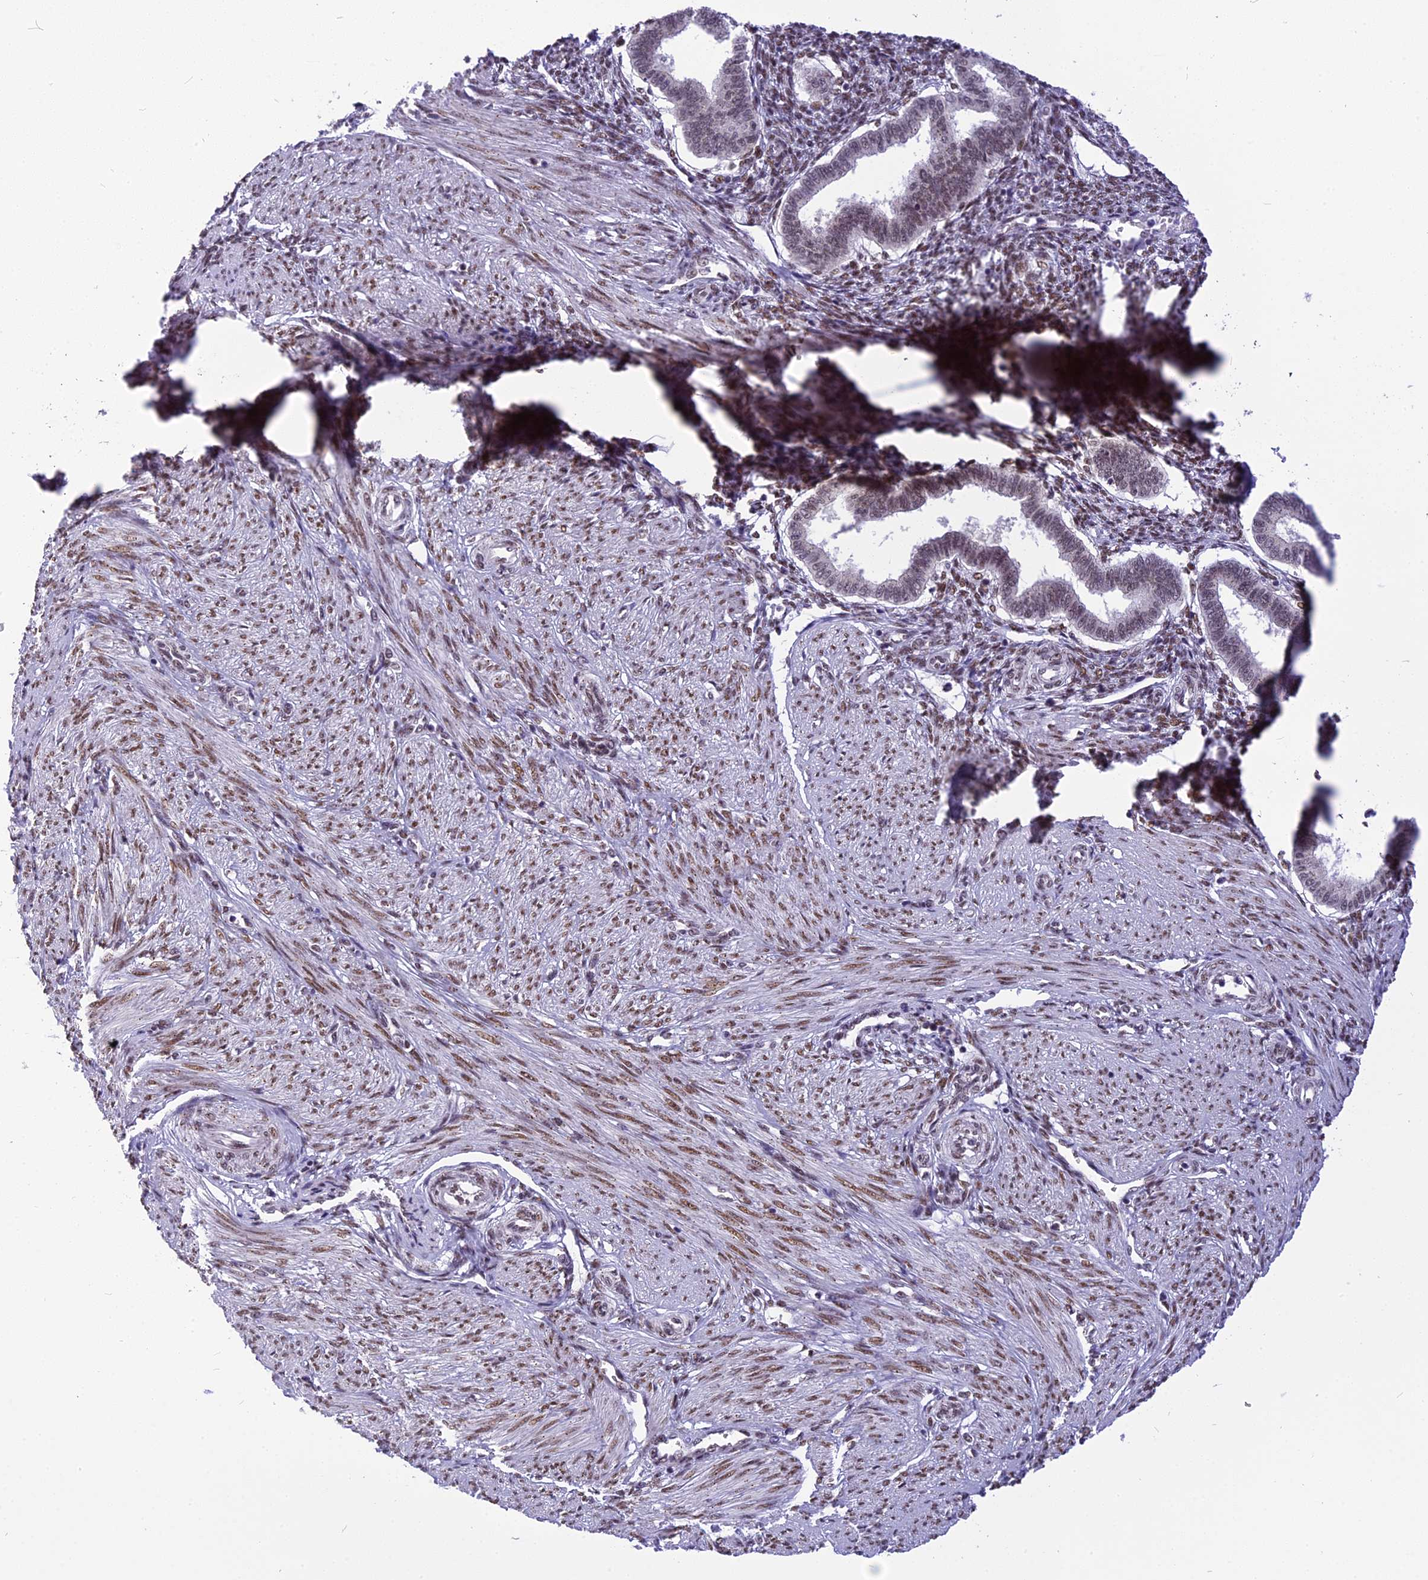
{"staining": {"intensity": "moderate", "quantity": "25%-75%", "location": "nuclear"}, "tissue": "endometrium", "cell_type": "Cells in endometrial stroma", "image_type": "normal", "snomed": [{"axis": "morphology", "description": "Normal tissue, NOS"}, {"axis": "topography", "description": "Endometrium"}], "caption": "About 25%-75% of cells in endometrial stroma in unremarkable human endometrium exhibit moderate nuclear protein staining as visualized by brown immunohistochemical staining.", "gene": "IRF2BP1", "patient": {"sex": "female", "age": 24}}